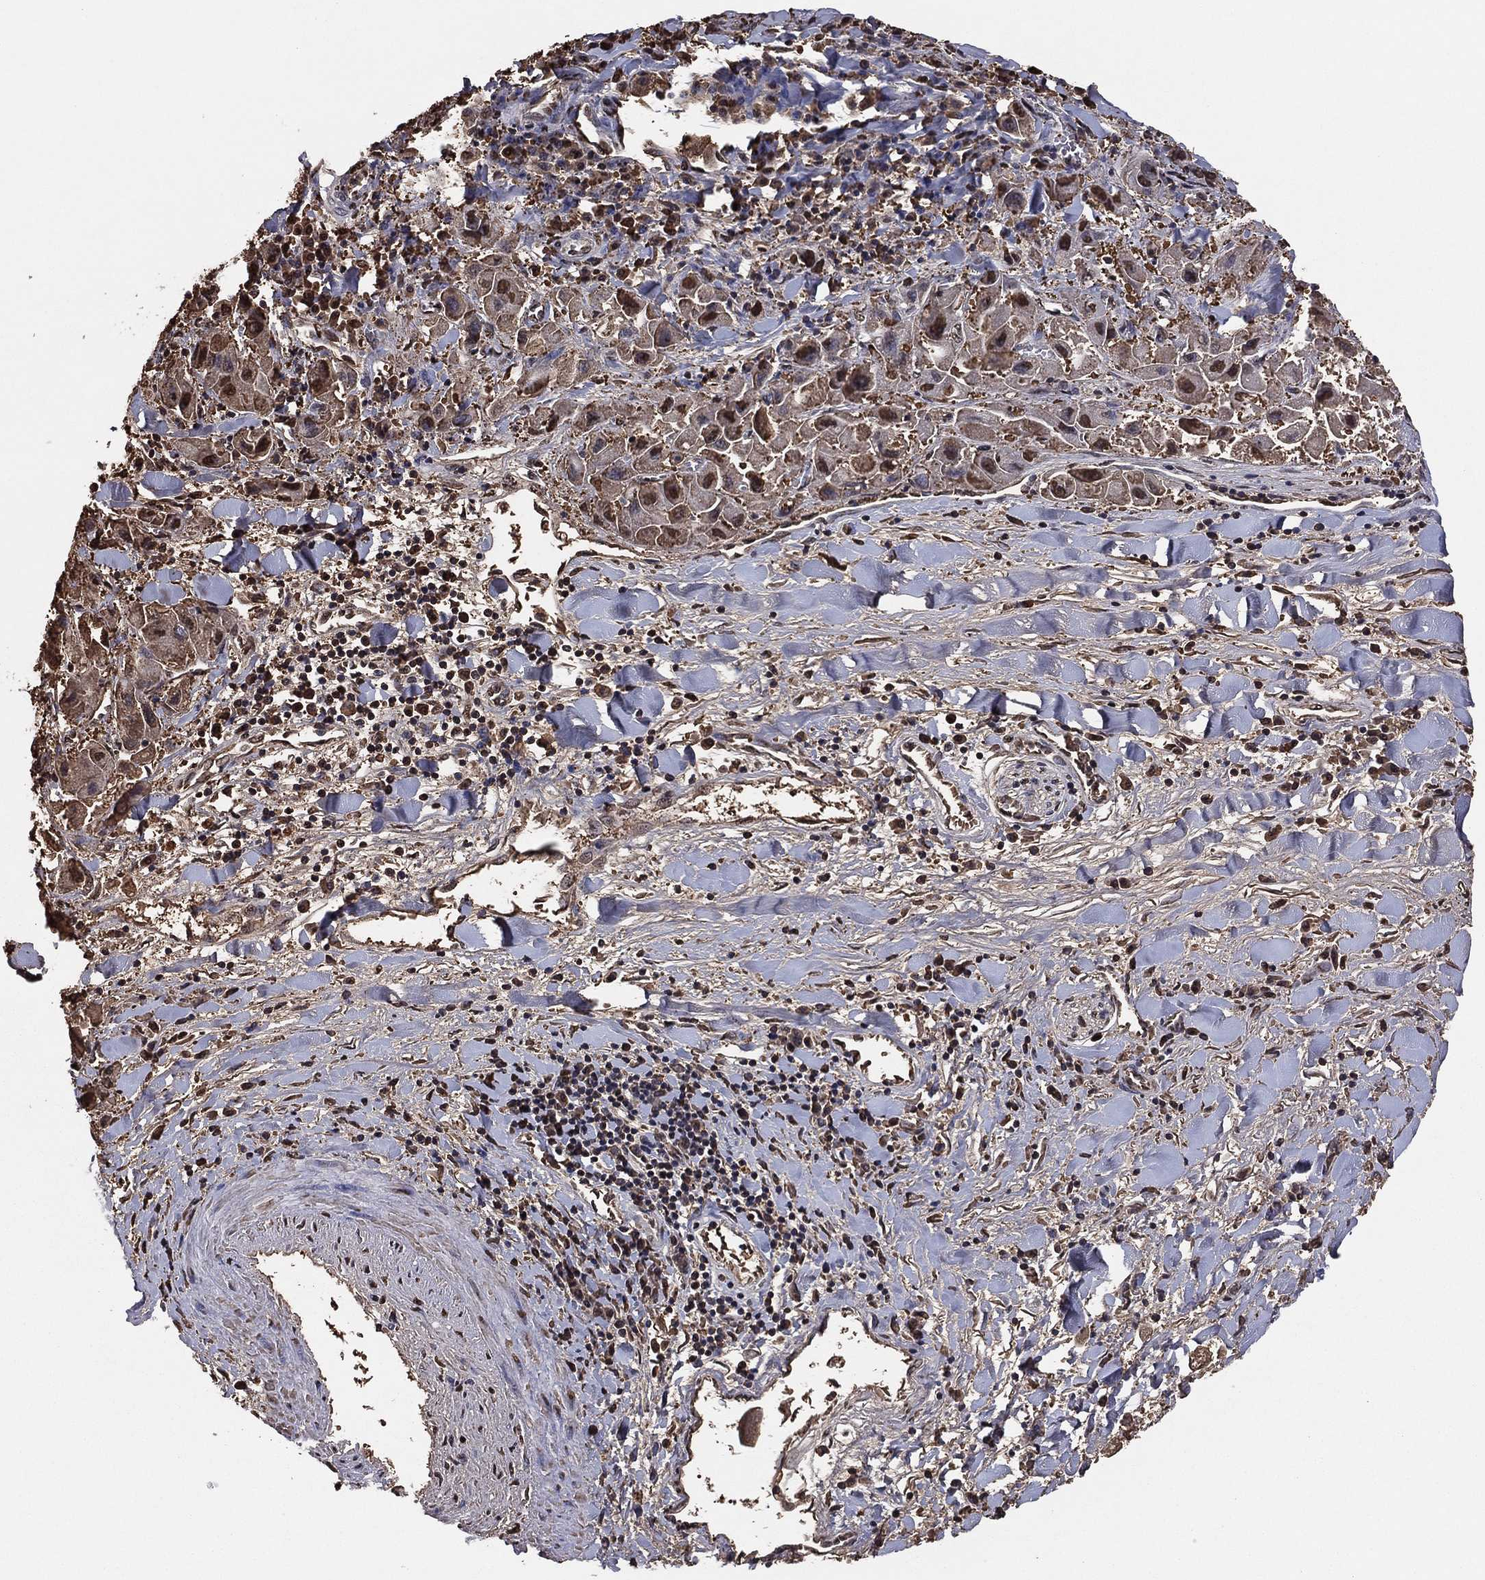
{"staining": {"intensity": "moderate", "quantity": "25%-75%", "location": "cytoplasmic/membranous"}, "tissue": "liver cancer", "cell_type": "Tumor cells", "image_type": "cancer", "snomed": [{"axis": "morphology", "description": "Carcinoma, Hepatocellular, NOS"}, {"axis": "topography", "description": "Liver"}], "caption": "Protein expression analysis of liver hepatocellular carcinoma exhibits moderate cytoplasmic/membranous expression in approximately 25%-75% of tumor cells.", "gene": "GAPDH", "patient": {"sex": "male", "age": 24}}